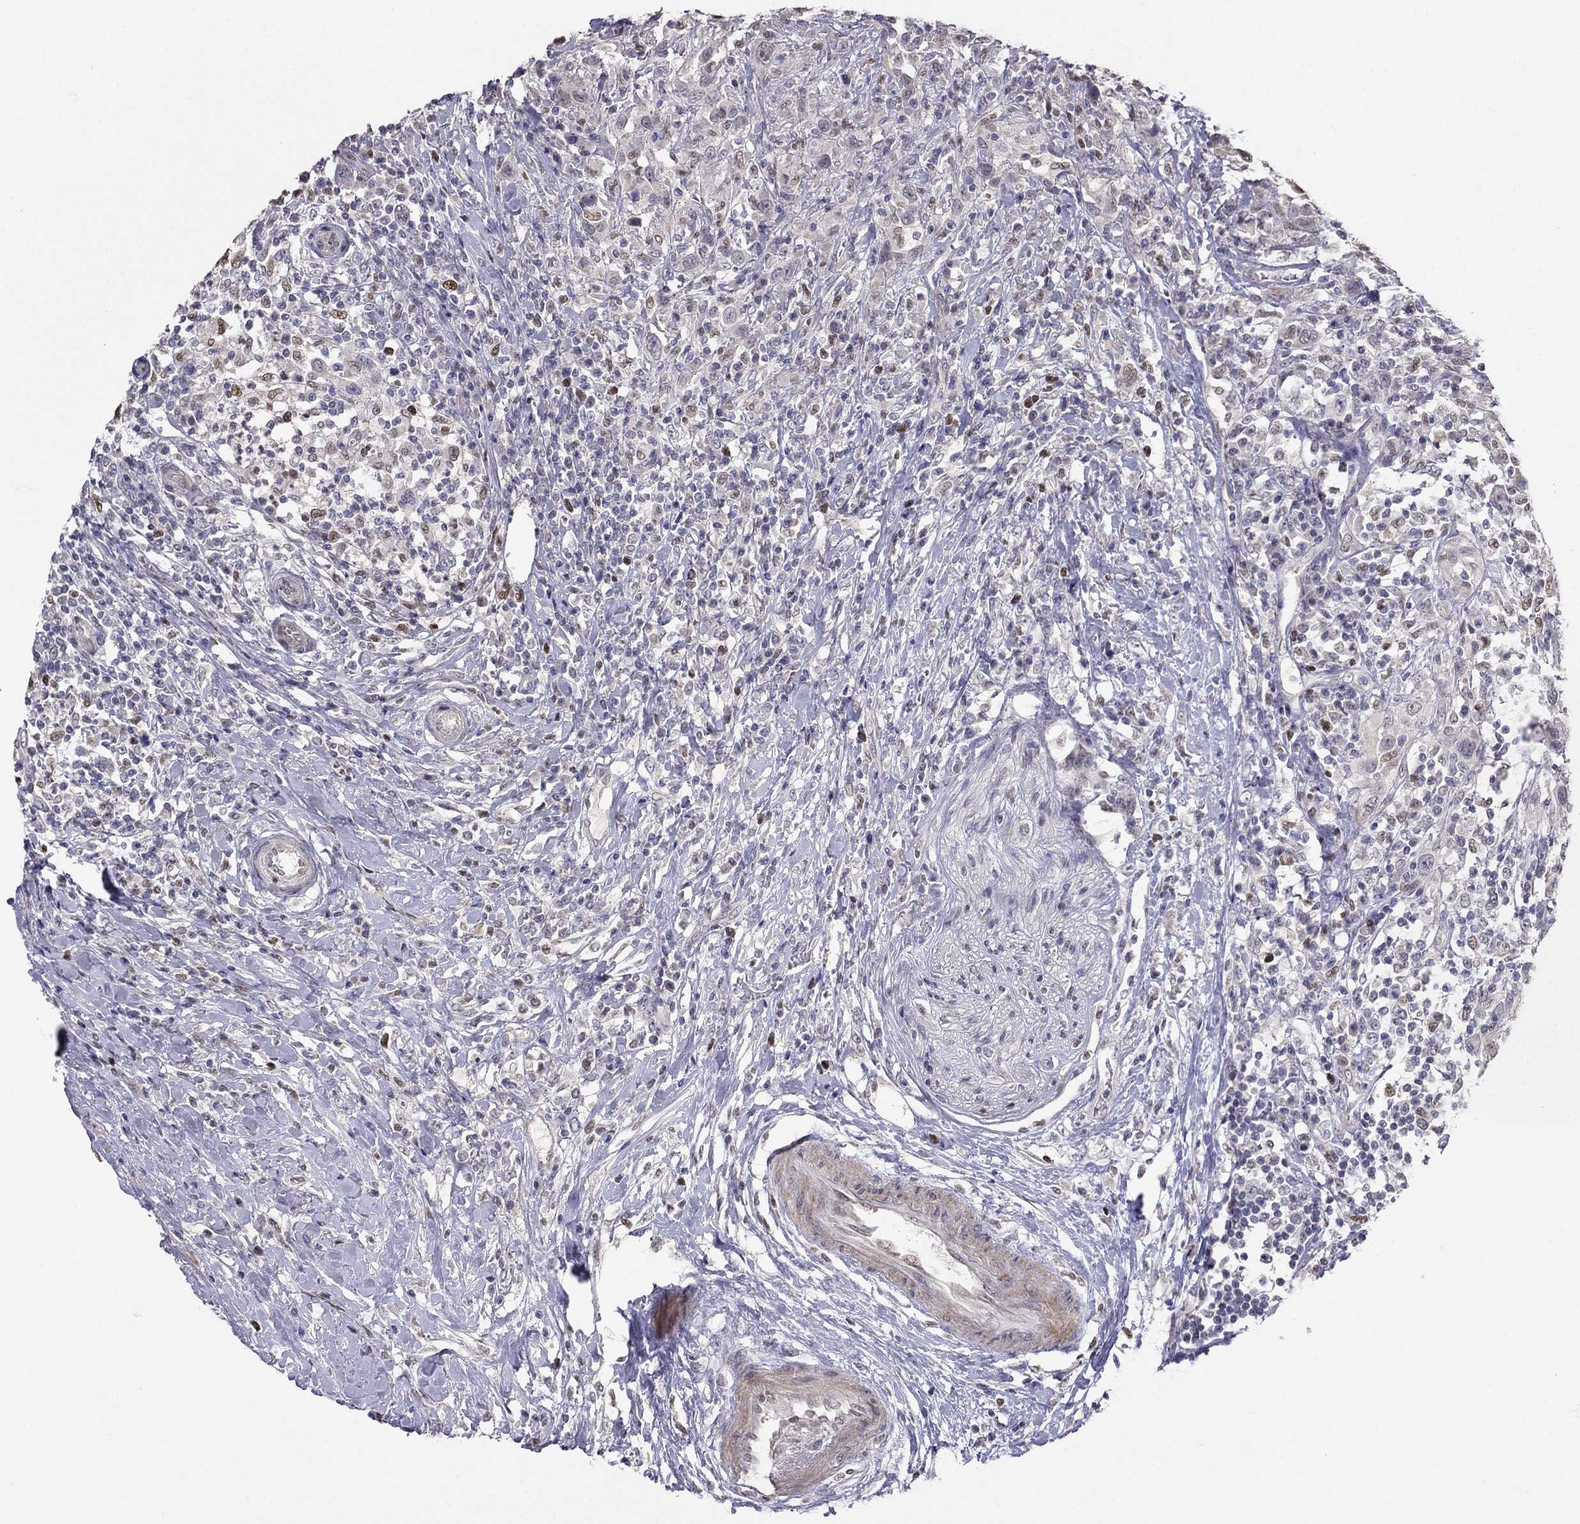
{"staining": {"intensity": "negative", "quantity": "none", "location": "none"}, "tissue": "urothelial cancer", "cell_type": "Tumor cells", "image_type": "cancer", "snomed": [{"axis": "morphology", "description": "Urothelial carcinoma, NOS"}, {"axis": "morphology", "description": "Urothelial carcinoma, High grade"}, {"axis": "topography", "description": "Urinary bladder"}], "caption": "Immunohistochemical staining of urothelial cancer displays no significant staining in tumor cells.", "gene": "LRRC39", "patient": {"sex": "female", "age": 64}}